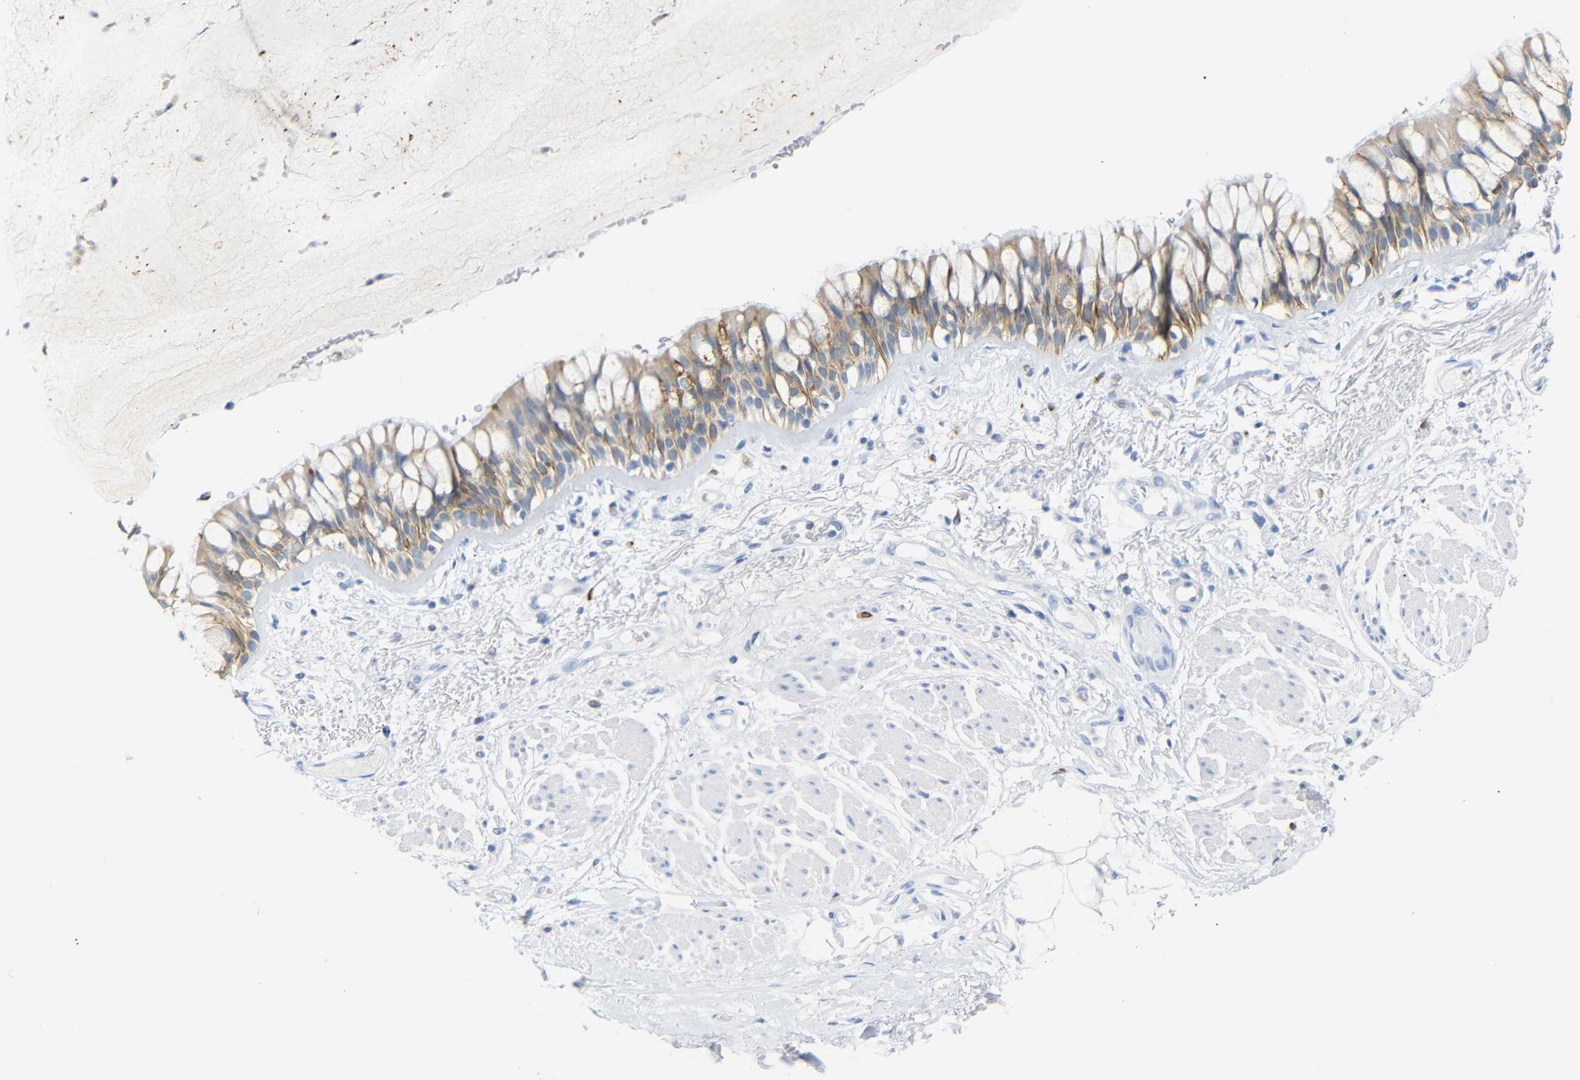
{"staining": {"intensity": "moderate", "quantity": "25%-75%", "location": "cytoplasmic/membranous"}, "tissue": "bronchus", "cell_type": "Respiratory epithelial cells", "image_type": "normal", "snomed": [{"axis": "morphology", "description": "Normal tissue, NOS"}, {"axis": "topography", "description": "Bronchus"}], "caption": "A brown stain highlights moderate cytoplasmic/membranous expression of a protein in respiratory epithelial cells of normal bronchus. The staining was performed using DAB (3,3'-diaminobenzidine), with brown indicating positive protein expression. Nuclei are stained blue with hematoxylin.", "gene": "DYNAP", "patient": {"sex": "male", "age": 66}}